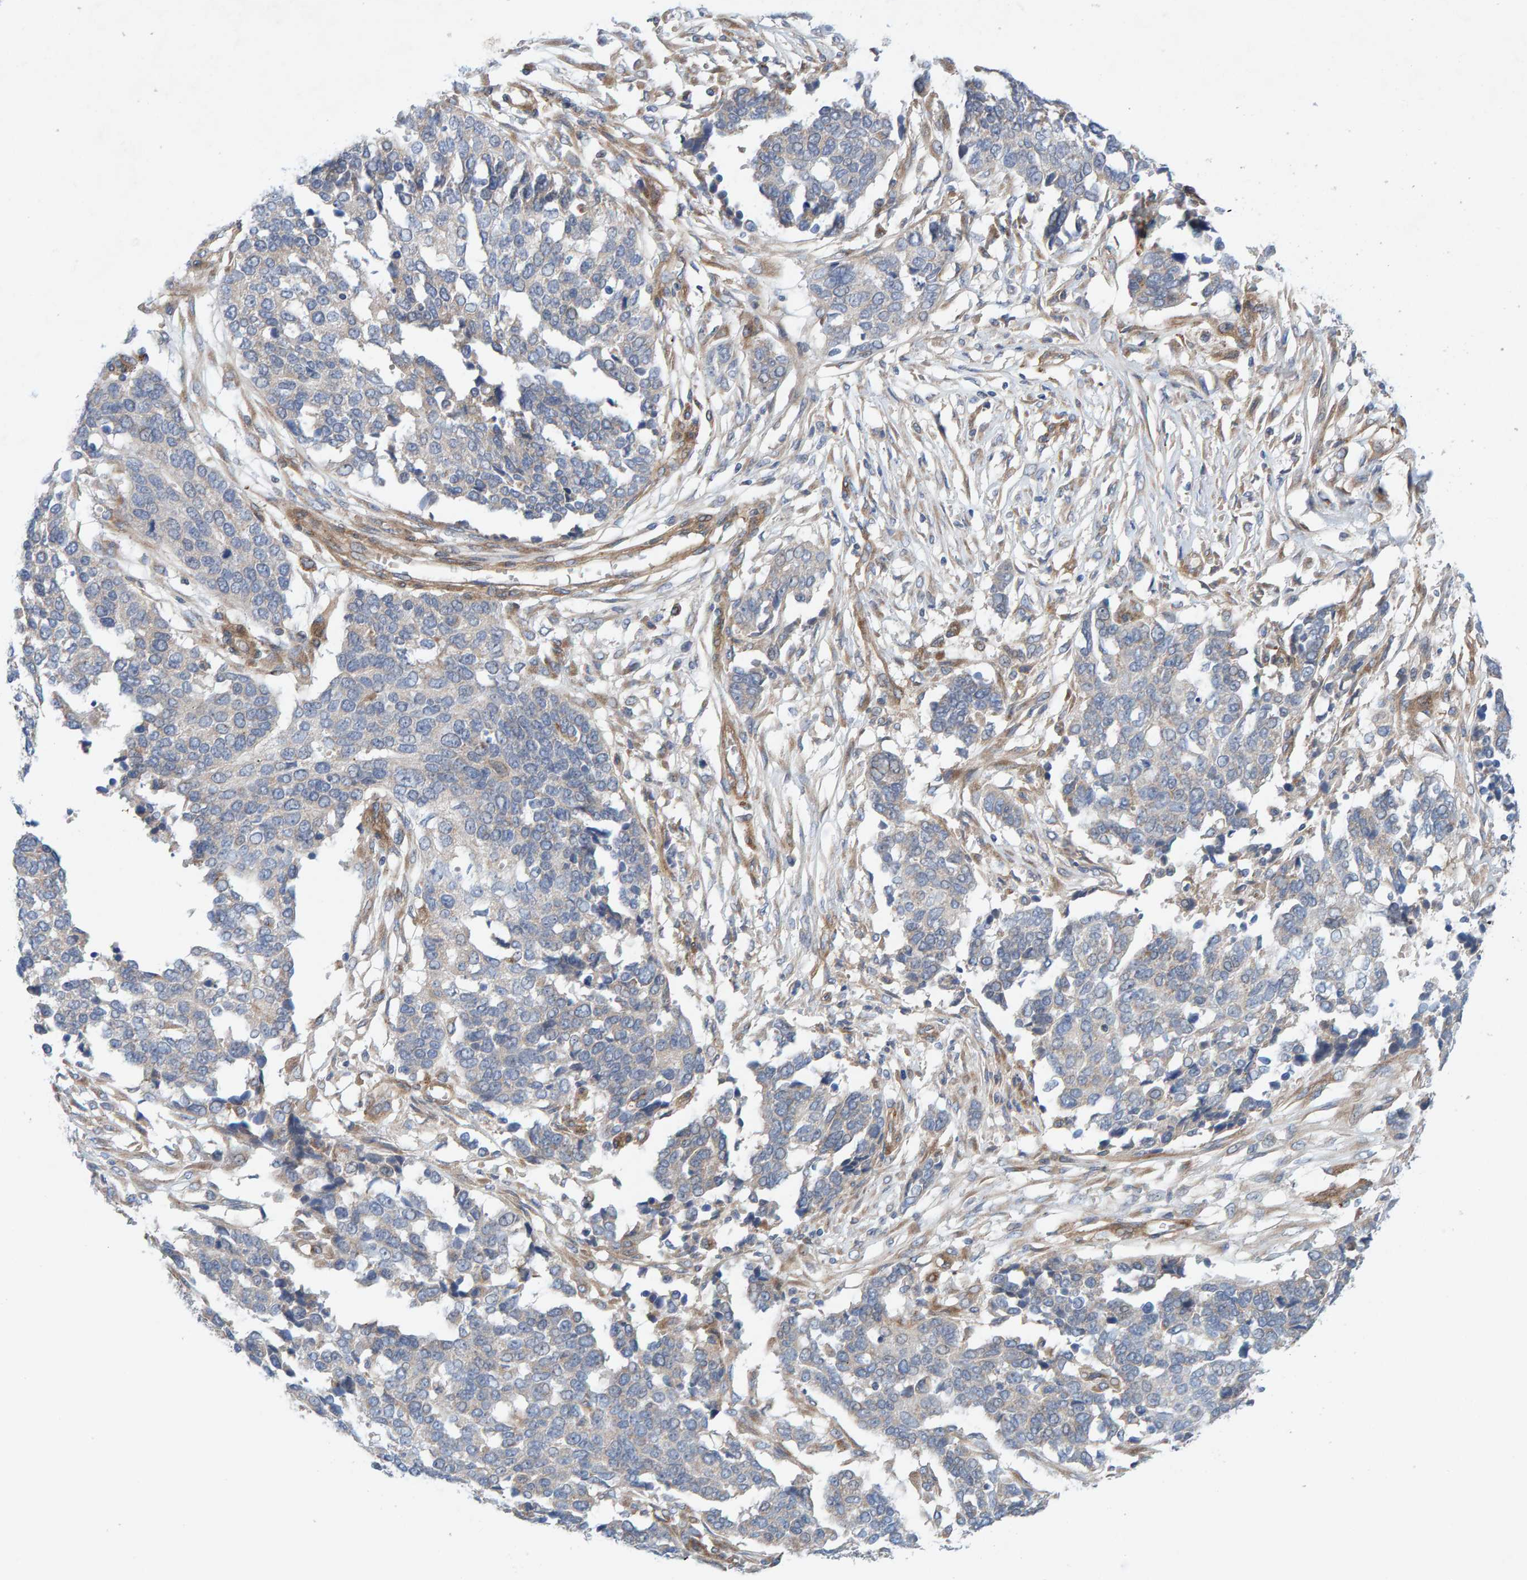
{"staining": {"intensity": "negative", "quantity": "none", "location": "none"}, "tissue": "ovarian cancer", "cell_type": "Tumor cells", "image_type": "cancer", "snomed": [{"axis": "morphology", "description": "Cystadenocarcinoma, serous, NOS"}, {"axis": "topography", "description": "Ovary"}], "caption": "This histopathology image is of serous cystadenocarcinoma (ovarian) stained with immunohistochemistry to label a protein in brown with the nuclei are counter-stained blue. There is no expression in tumor cells.", "gene": "CDK5RAP3", "patient": {"sex": "female", "age": 44}}